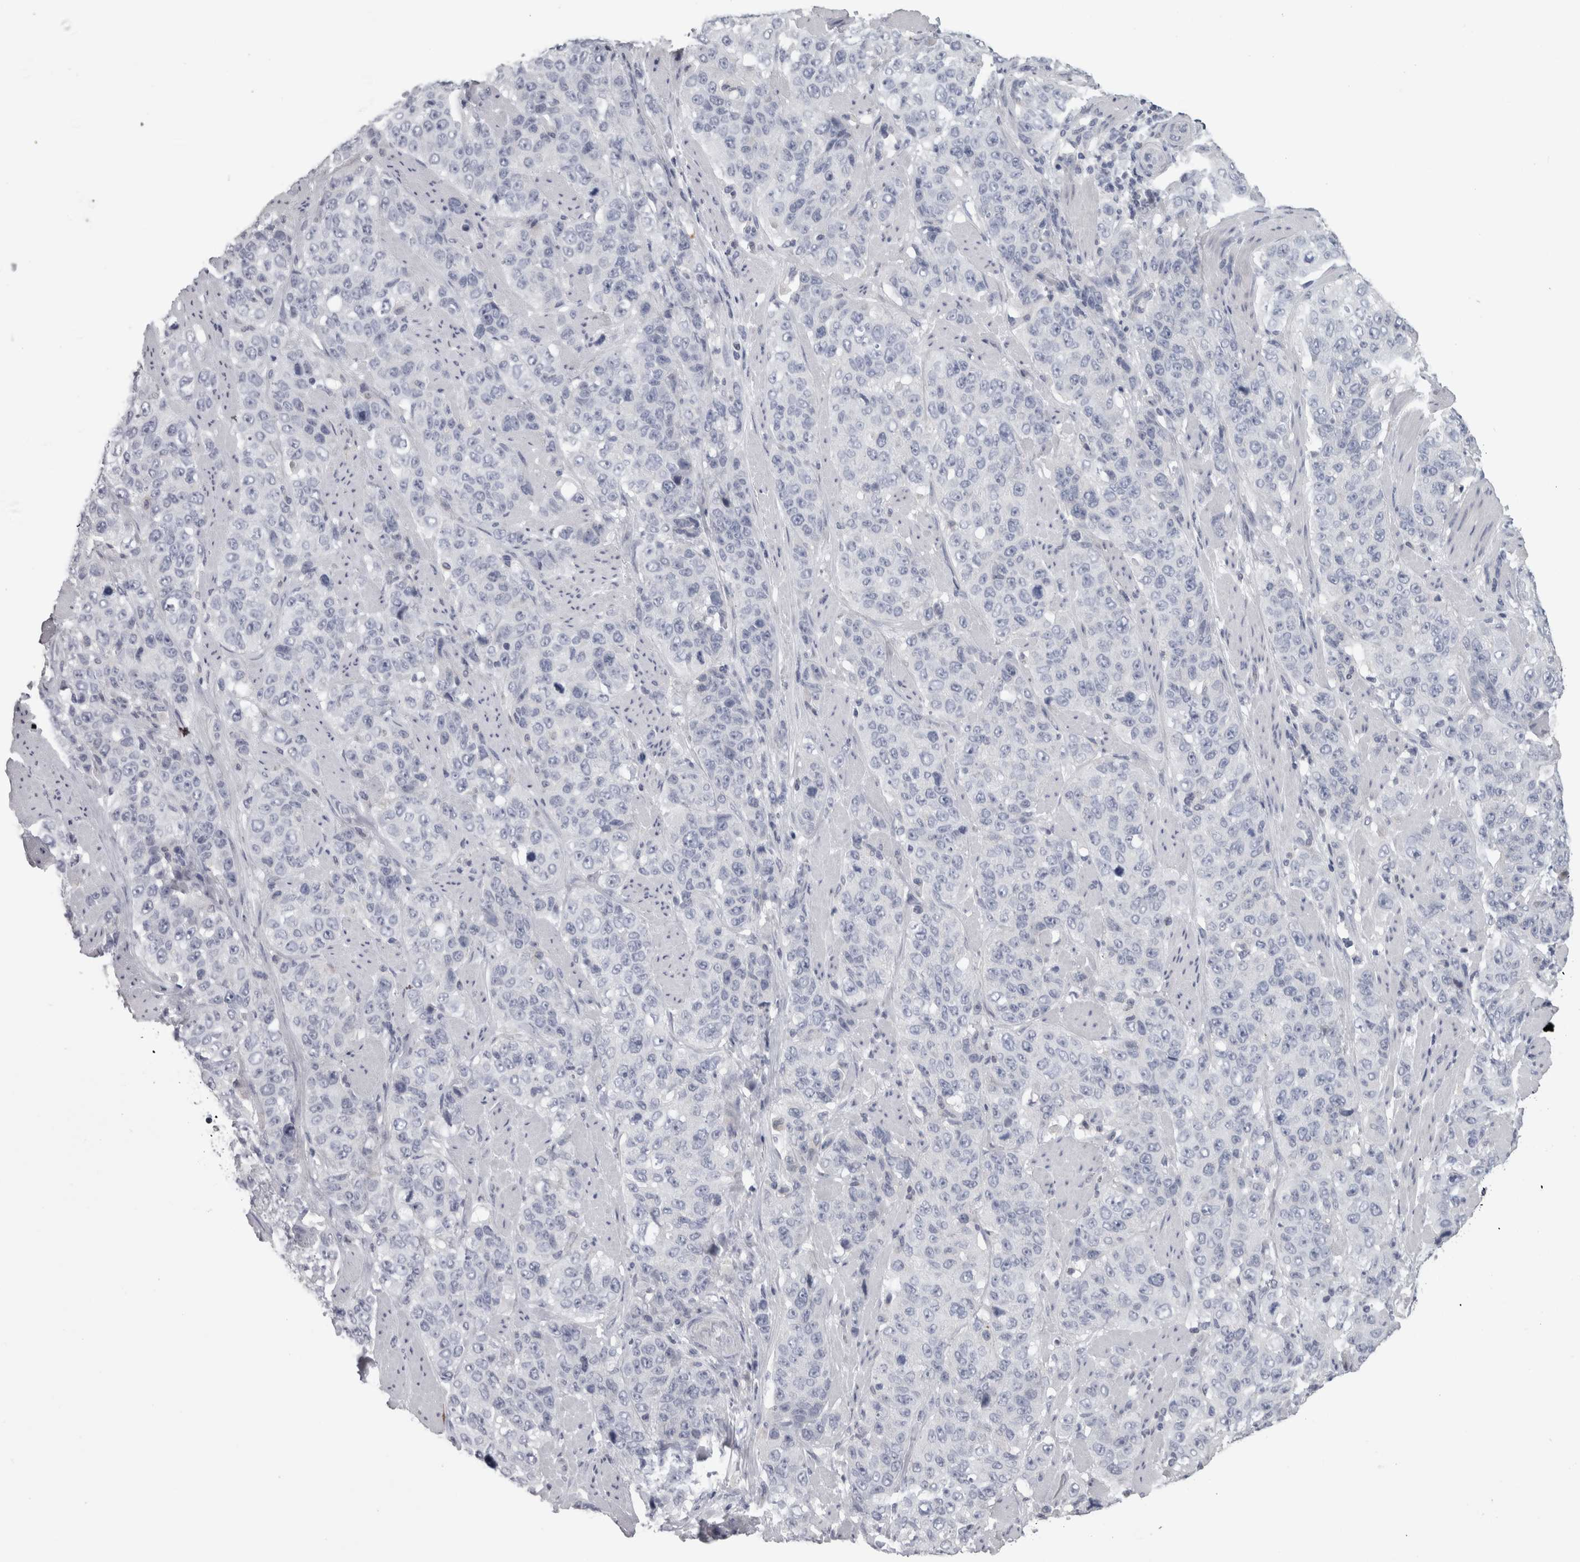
{"staining": {"intensity": "negative", "quantity": "none", "location": "none"}, "tissue": "stomach cancer", "cell_type": "Tumor cells", "image_type": "cancer", "snomed": [{"axis": "morphology", "description": "Adenocarcinoma, NOS"}, {"axis": "topography", "description": "Stomach"}], "caption": "Immunohistochemical staining of human stomach cancer reveals no significant staining in tumor cells.", "gene": "TCAP", "patient": {"sex": "male", "age": 48}}